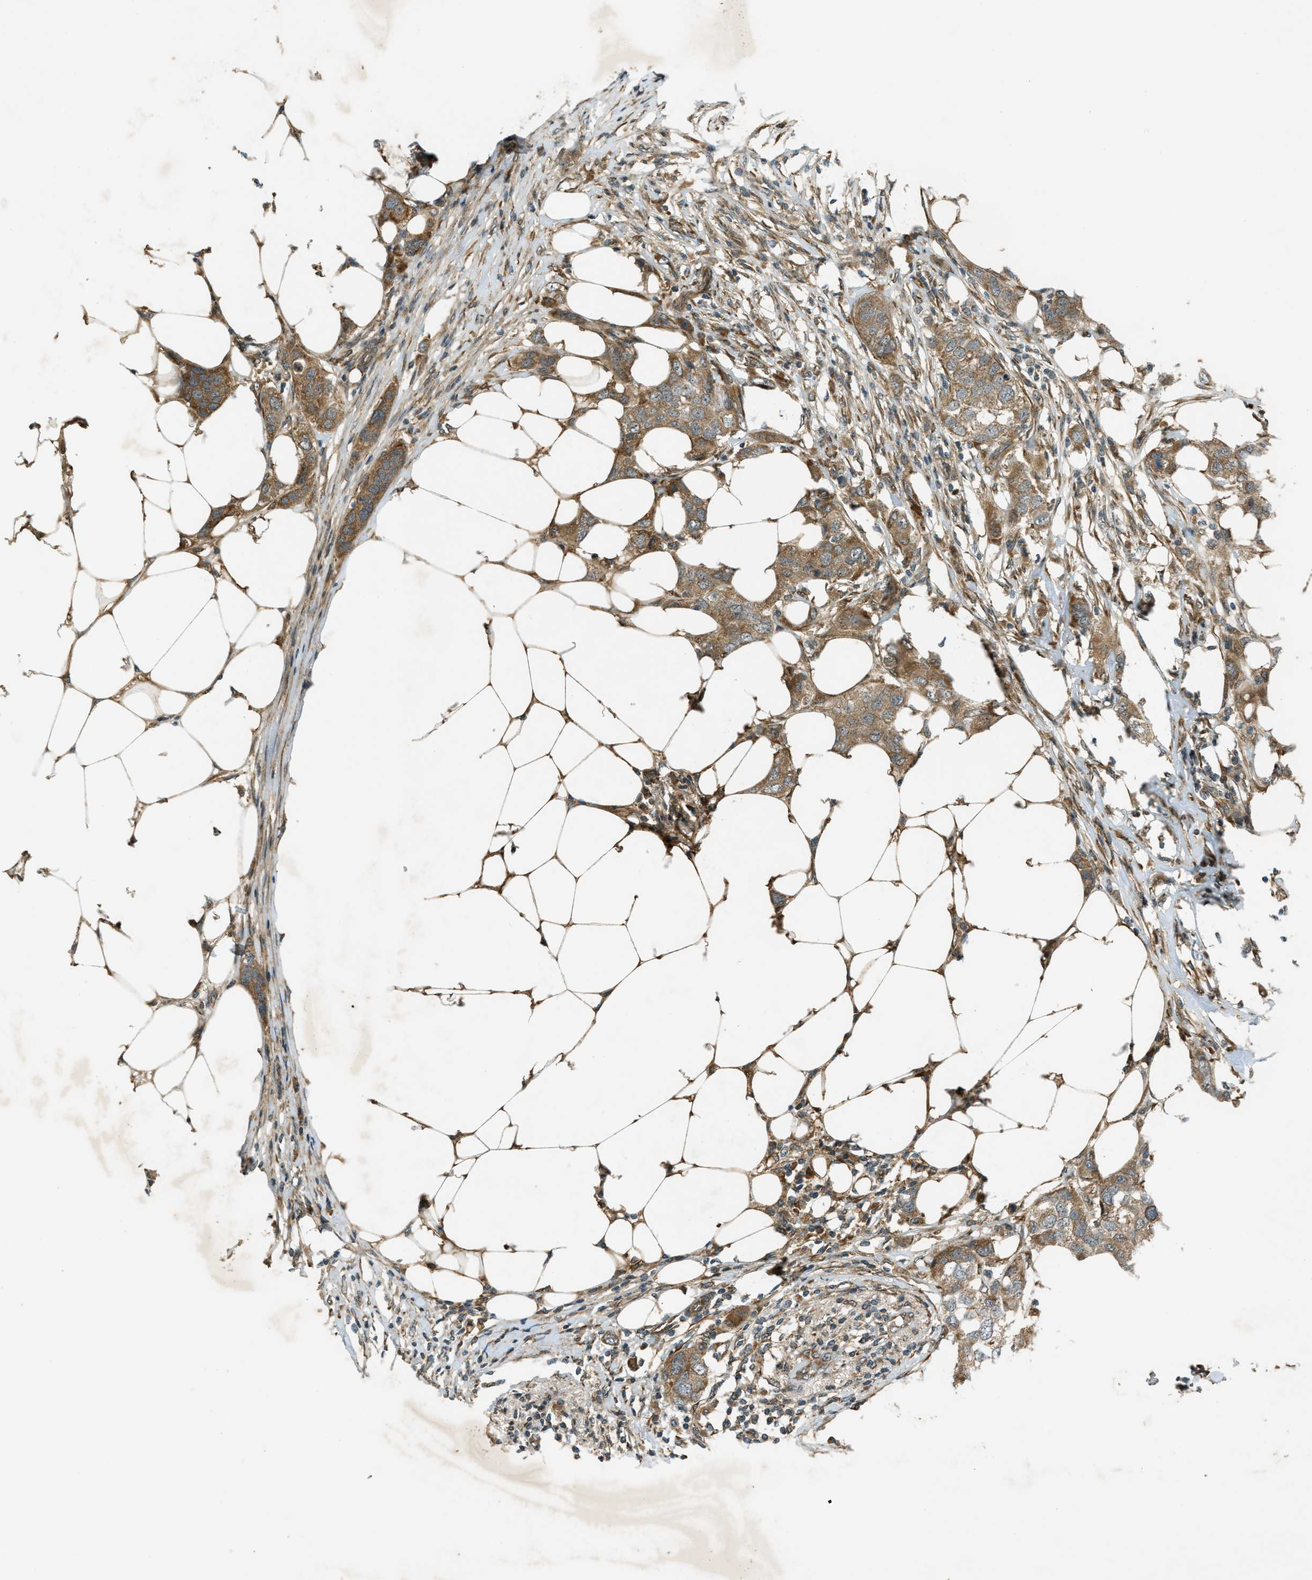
{"staining": {"intensity": "moderate", "quantity": ">75%", "location": "cytoplasmic/membranous"}, "tissue": "breast cancer", "cell_type": "Tumor cells", "image_type": "cancer", "snomed": [{"axis": "morphology", "description": "Duct carcinoma"}, {"axis": "topography", "description": "Breast"}], "caption": "Brown immunohistochemical staining in human breast cancer (infiltrating ductal carcinoma) exhibits moderate cytoplasmic/membranous positivity in approximately >75% of tumor cells.", "gene": "EIF2AK3", "patient": {"sex": "female", "age": 50}}